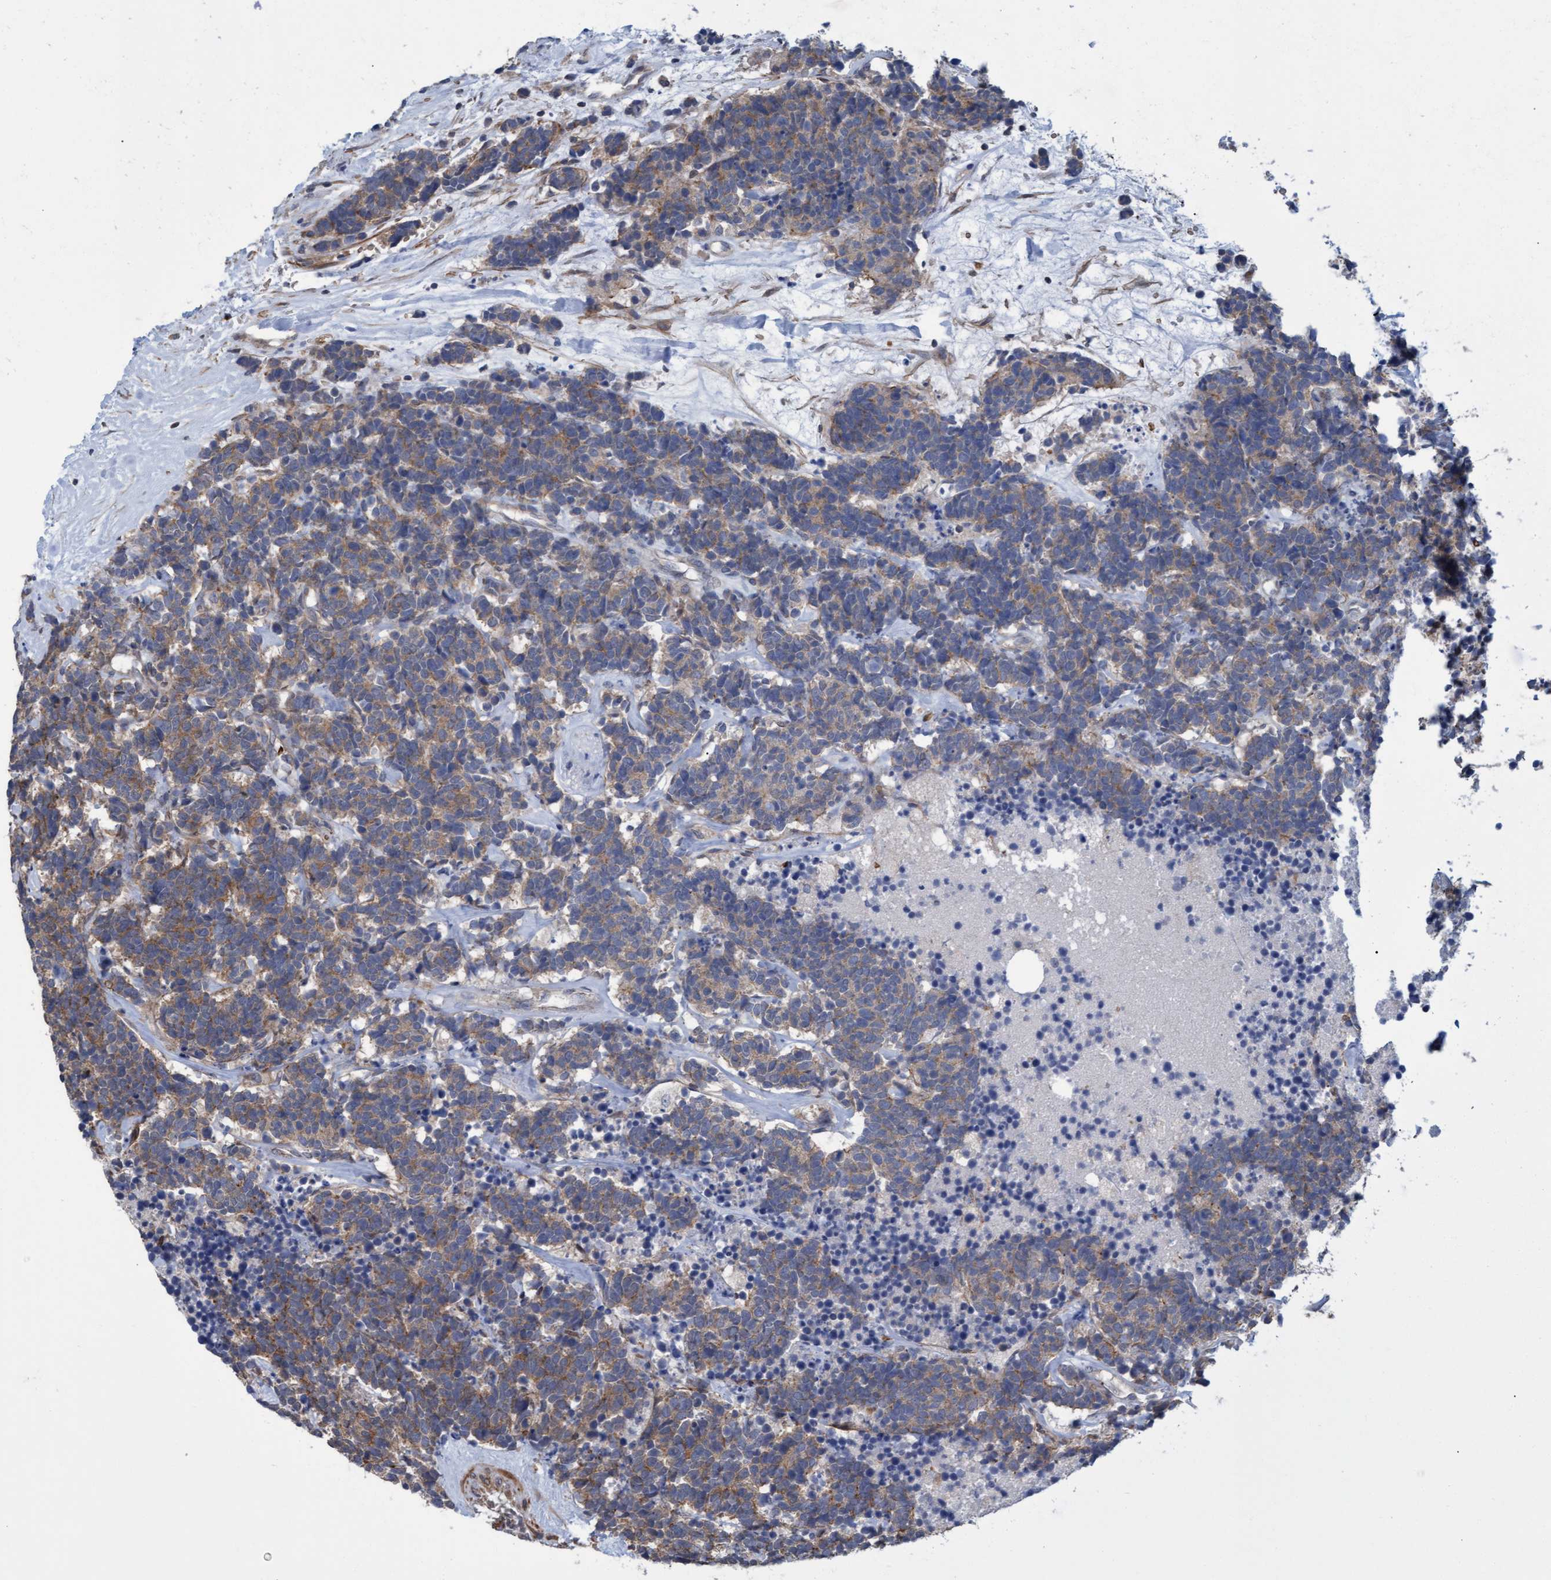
{"staining": {"intensity": "weak", "quantity": ">75%", "location": "cytoplasmic/membranous"}, "tissue": "carcinoid", "cell_type": "Tumor cells", "image_type": "cancer", "snomed": [{"axis": "morphology", "description": "Carcinoma, NOS"}, {"axis": "morphology", "description": "Carcinoid, malignant, NOS"}, {"axis": "topography", "description": "Urinary bladder"}], "caption": "Immunohistochemistry (IHC) of human carcinoma shows low levels of weak cytoplasmic/membranous expression in approximately >75% of tumor cells. Using DAB (brown) and hematoxylin (blue) stains, captured at high magnification using brightfield microscopy.", "gene": "NAA15", "patient": {"sex": "male", "age": 57}}